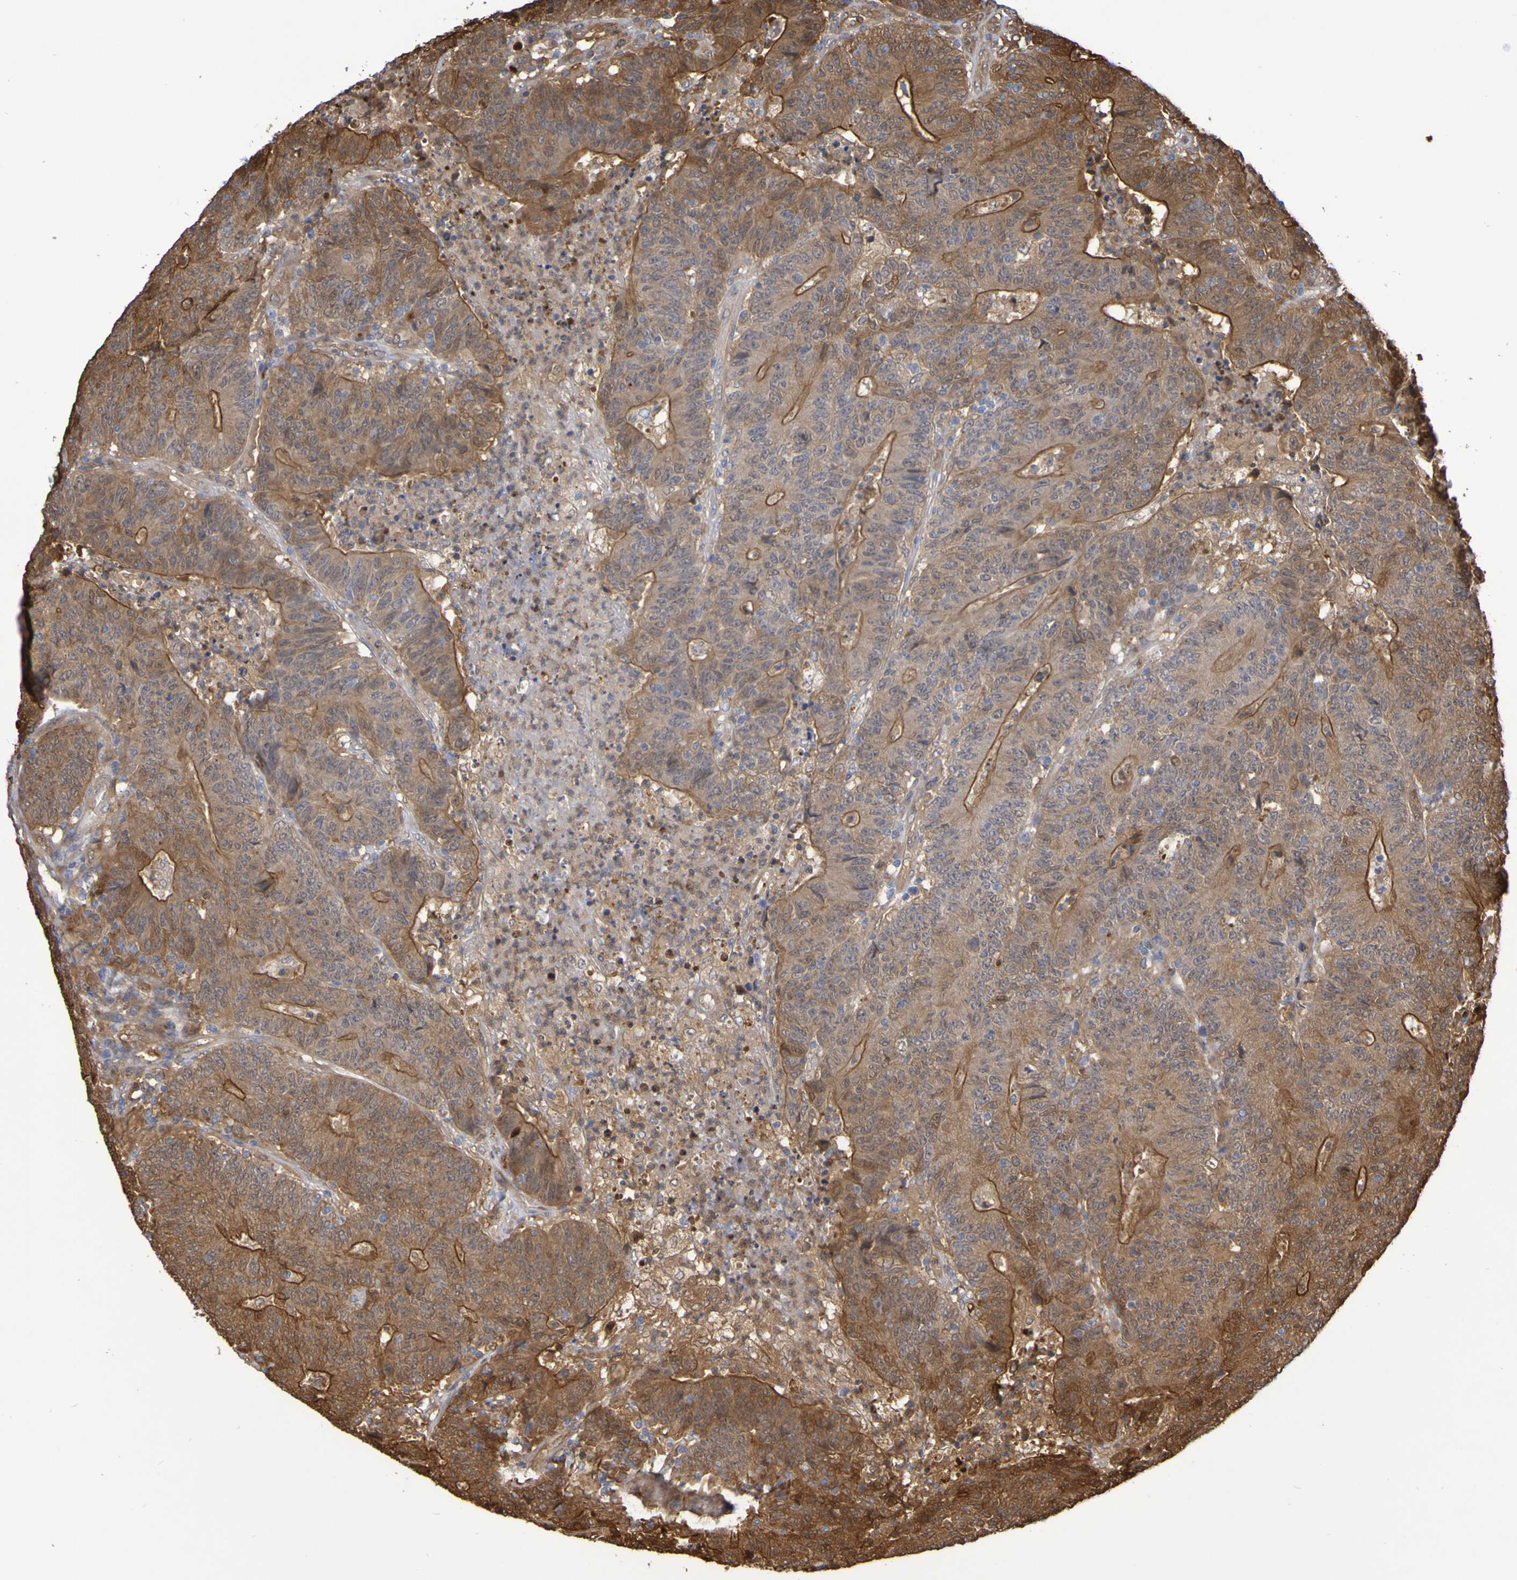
{"staining": {"intensity": "moderate", "quantity": ">75%", "location": "cytoplasmic/membranous"}, "tissue": "colorectal cancer", "cell_type": "Tumor cells", "image_type": "cancer", "snomed": [{"axis": "morphology", "description": "Normal tissue, NOS"}, {"axis": "morphology", "description": "Adenocarcinoma, NOS"}, {"axis": "topography", "description": "Colon"}], "caption": "IHC staining of colorectal cancer, which shows medium levels of moderate cytoplasmic/membranous staining in approximately >75% of tumor cells indicating moderate cytoplasmic/membranous protein expression. The staining was performed using DAB (3,3'-diaminobenzidine) (brown) for protein detection and nuclei were counterstained in hematoxylin (blue).", "gene": "SERPINB6", "patient": {"sex": "female", "age": 75}}